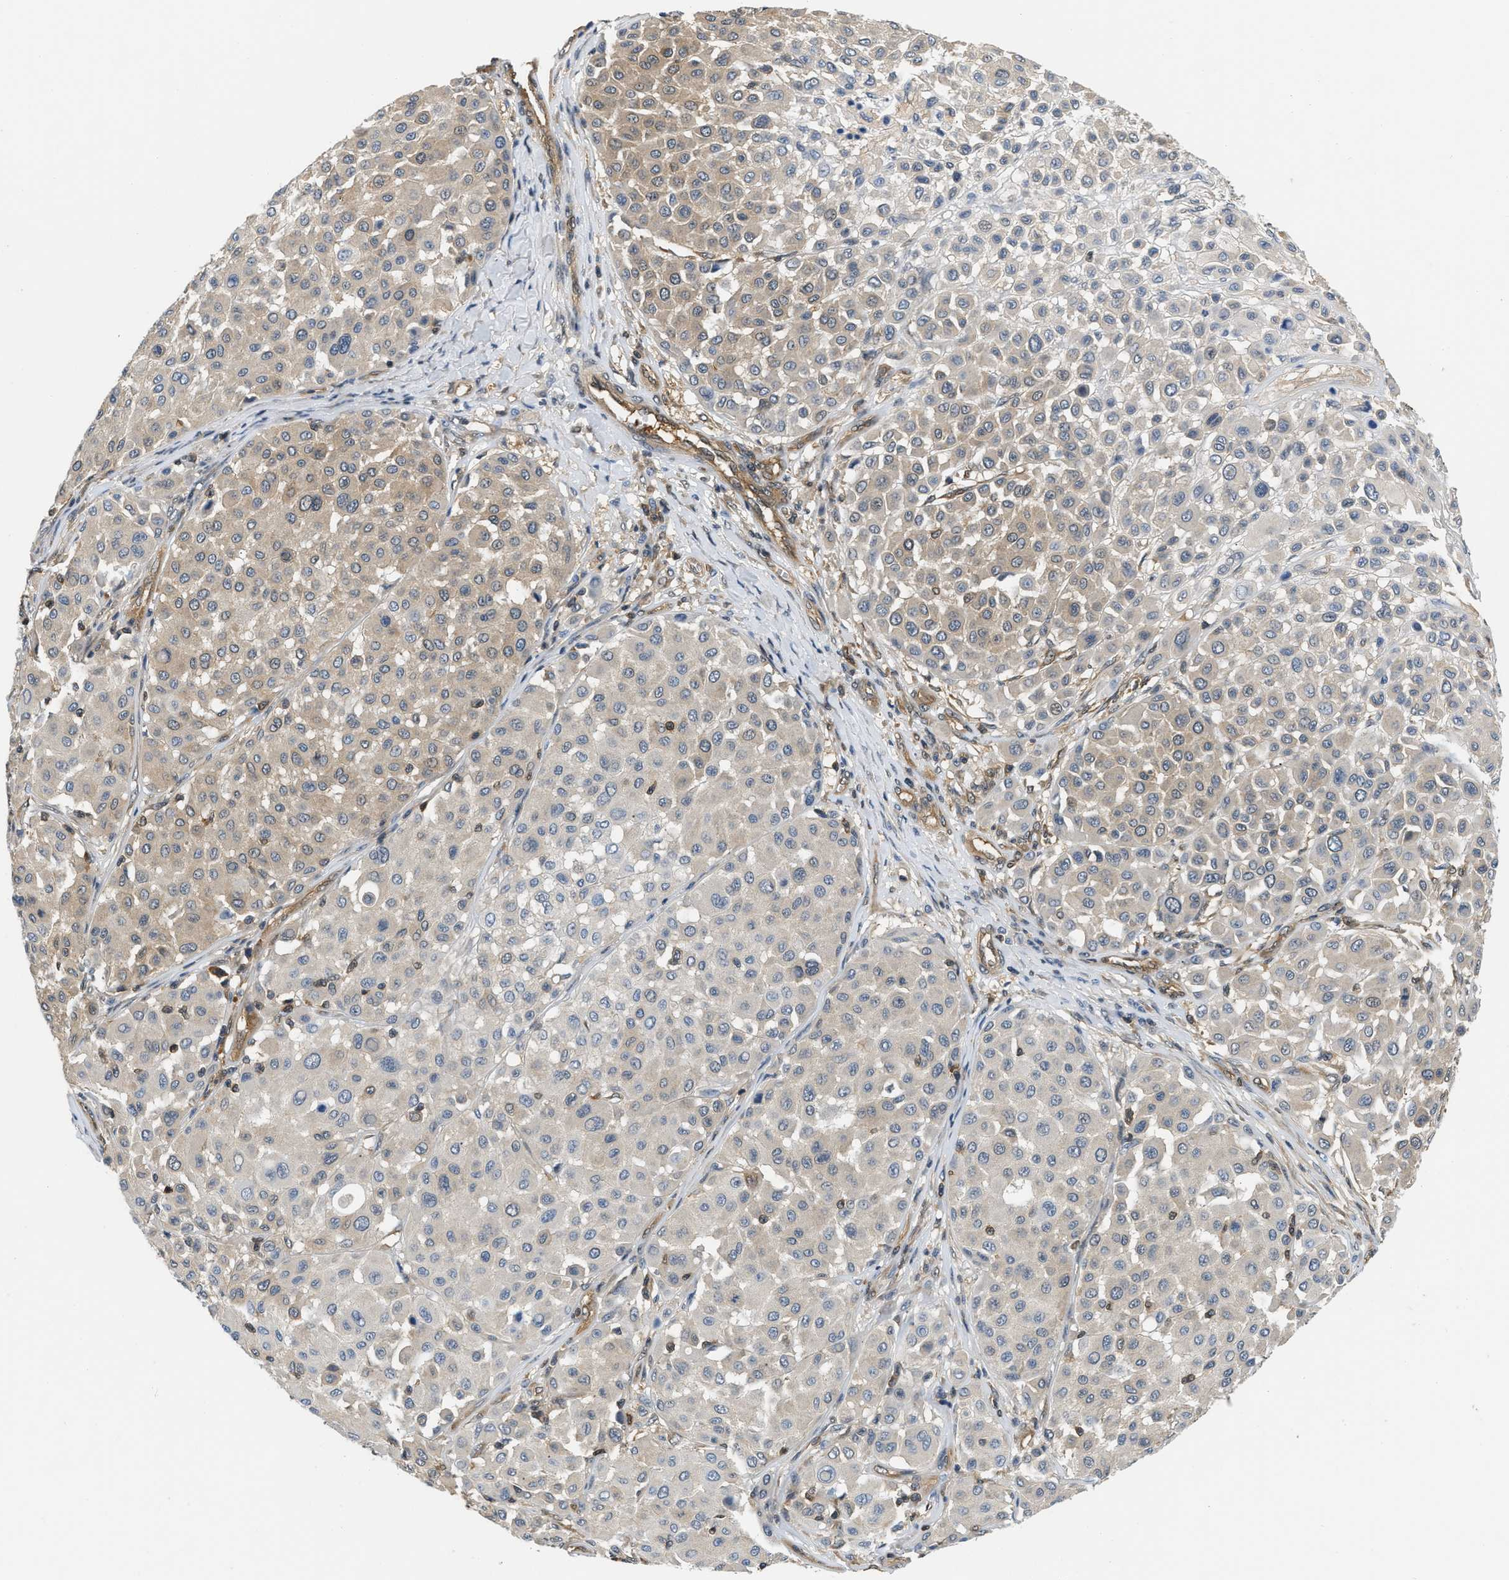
{"staining": {"intensity": "weak", "quantity": "<25%", "location": "cytoplasmic/membranous"}, "tissue": "melanoma", "cell_type": "Tumor cells", "image_type": "cancer", "snomed": [{"axis": "morphology", "description": "Malignant melanoma, Metastatic site"}, {"axis": "topography", "description": "Soft tissue"}], "caption": "This is a image of IHC staining of malignant melanoma (metastatic site), which shows no positivity in tumor cells.", "gene": "EIF4EBP2", "patient": {"sex": "male", "age": 41}}